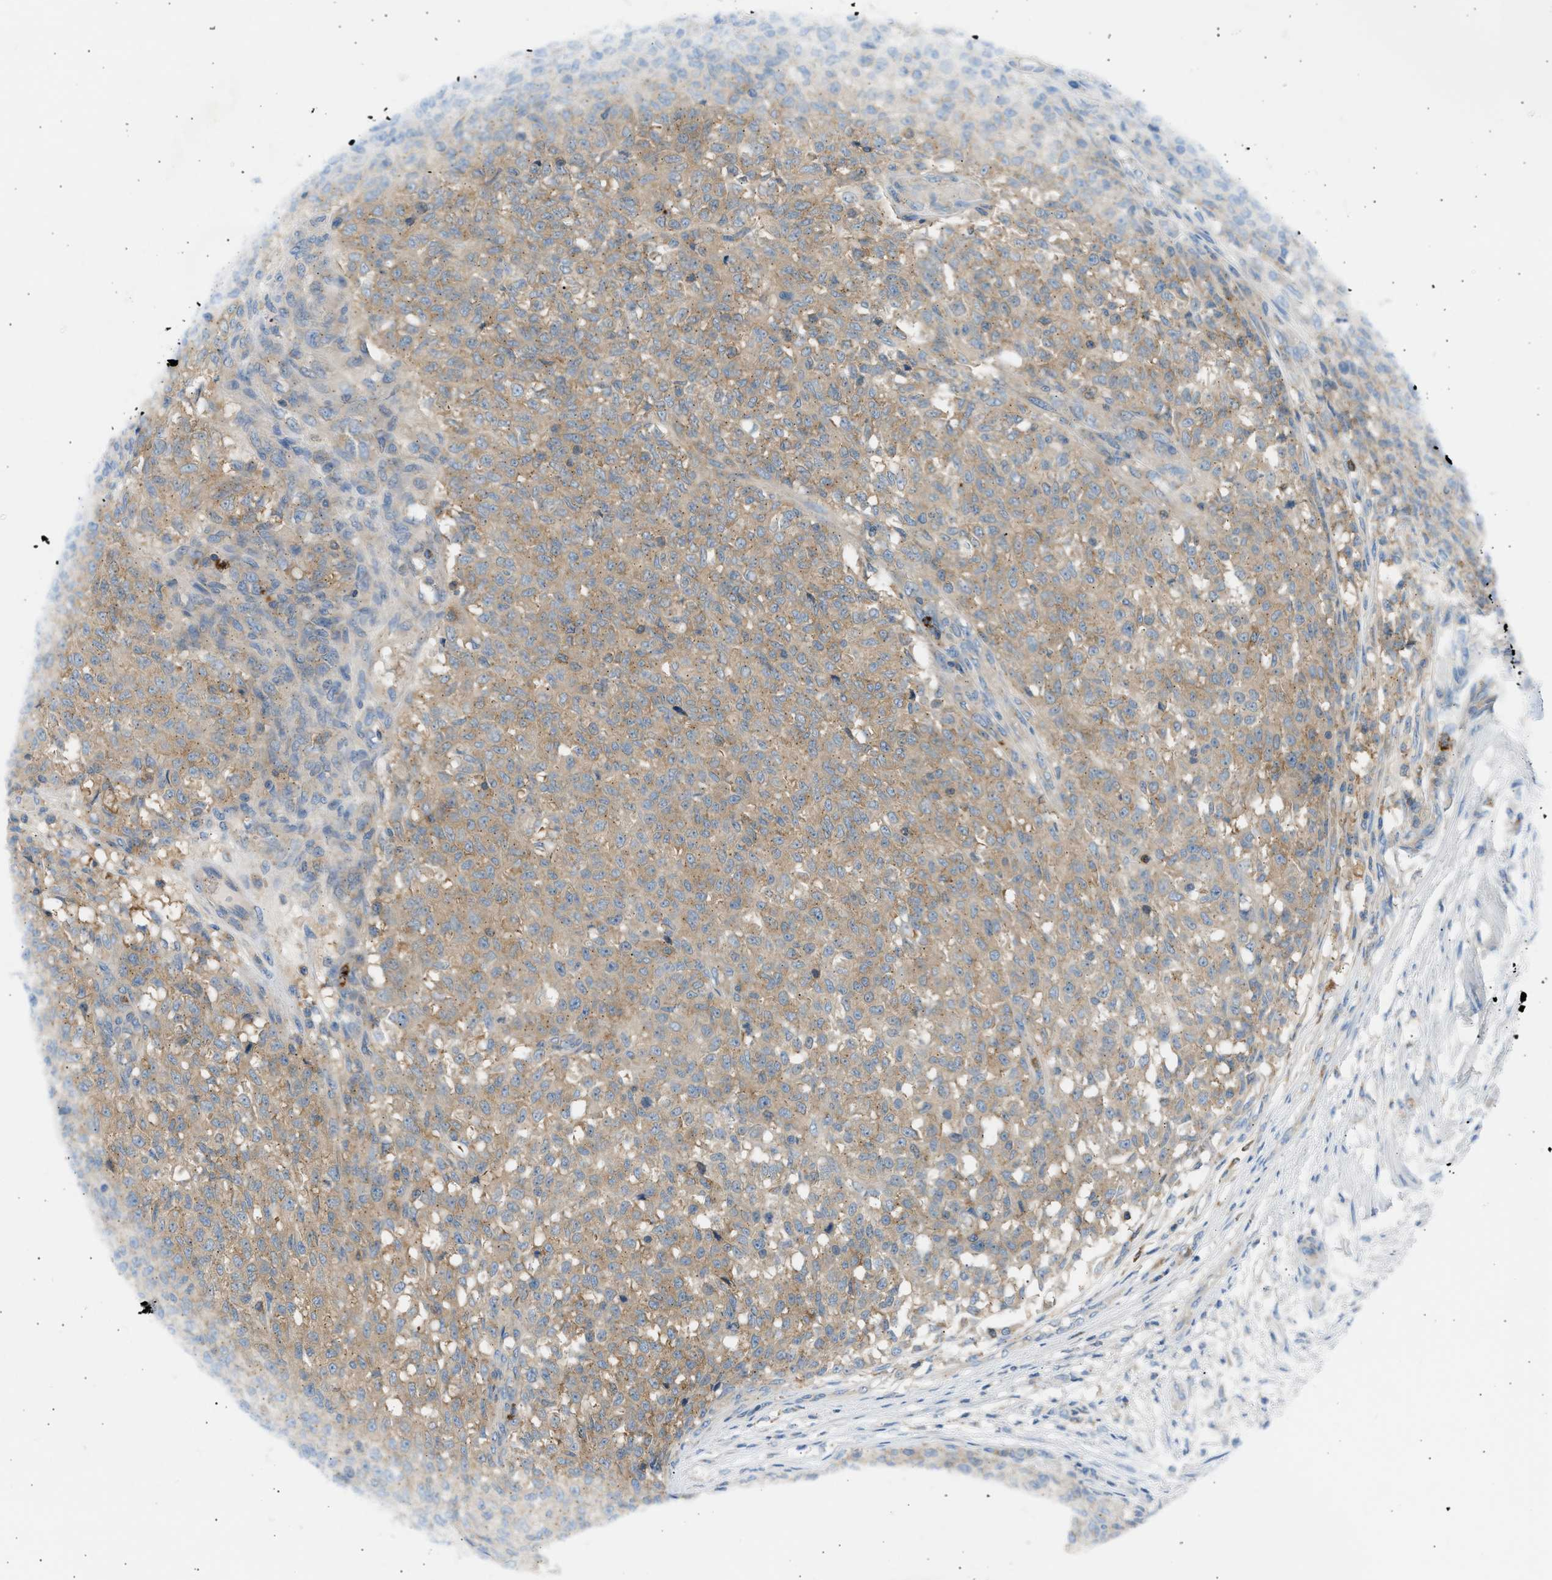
{"staining": {"intensity": "moderate", "quantity": ">75%", "location": "cytoplasmic/membranous"}, "tissue": "testis cancer", "cell_type": "Tumor cells", "image_type": "cancer", "snomed": [{"axis": "morphology", "description": "Seminoma, NOS"}, {"axis": "topography", "description": "Testis"}], "caption": "Testis cancer (seminoma) stained with a protein marker displays moderate staining in tumor cells.", "gene": "TRIM50", "patient": {"sex": "male", "age": 59}}